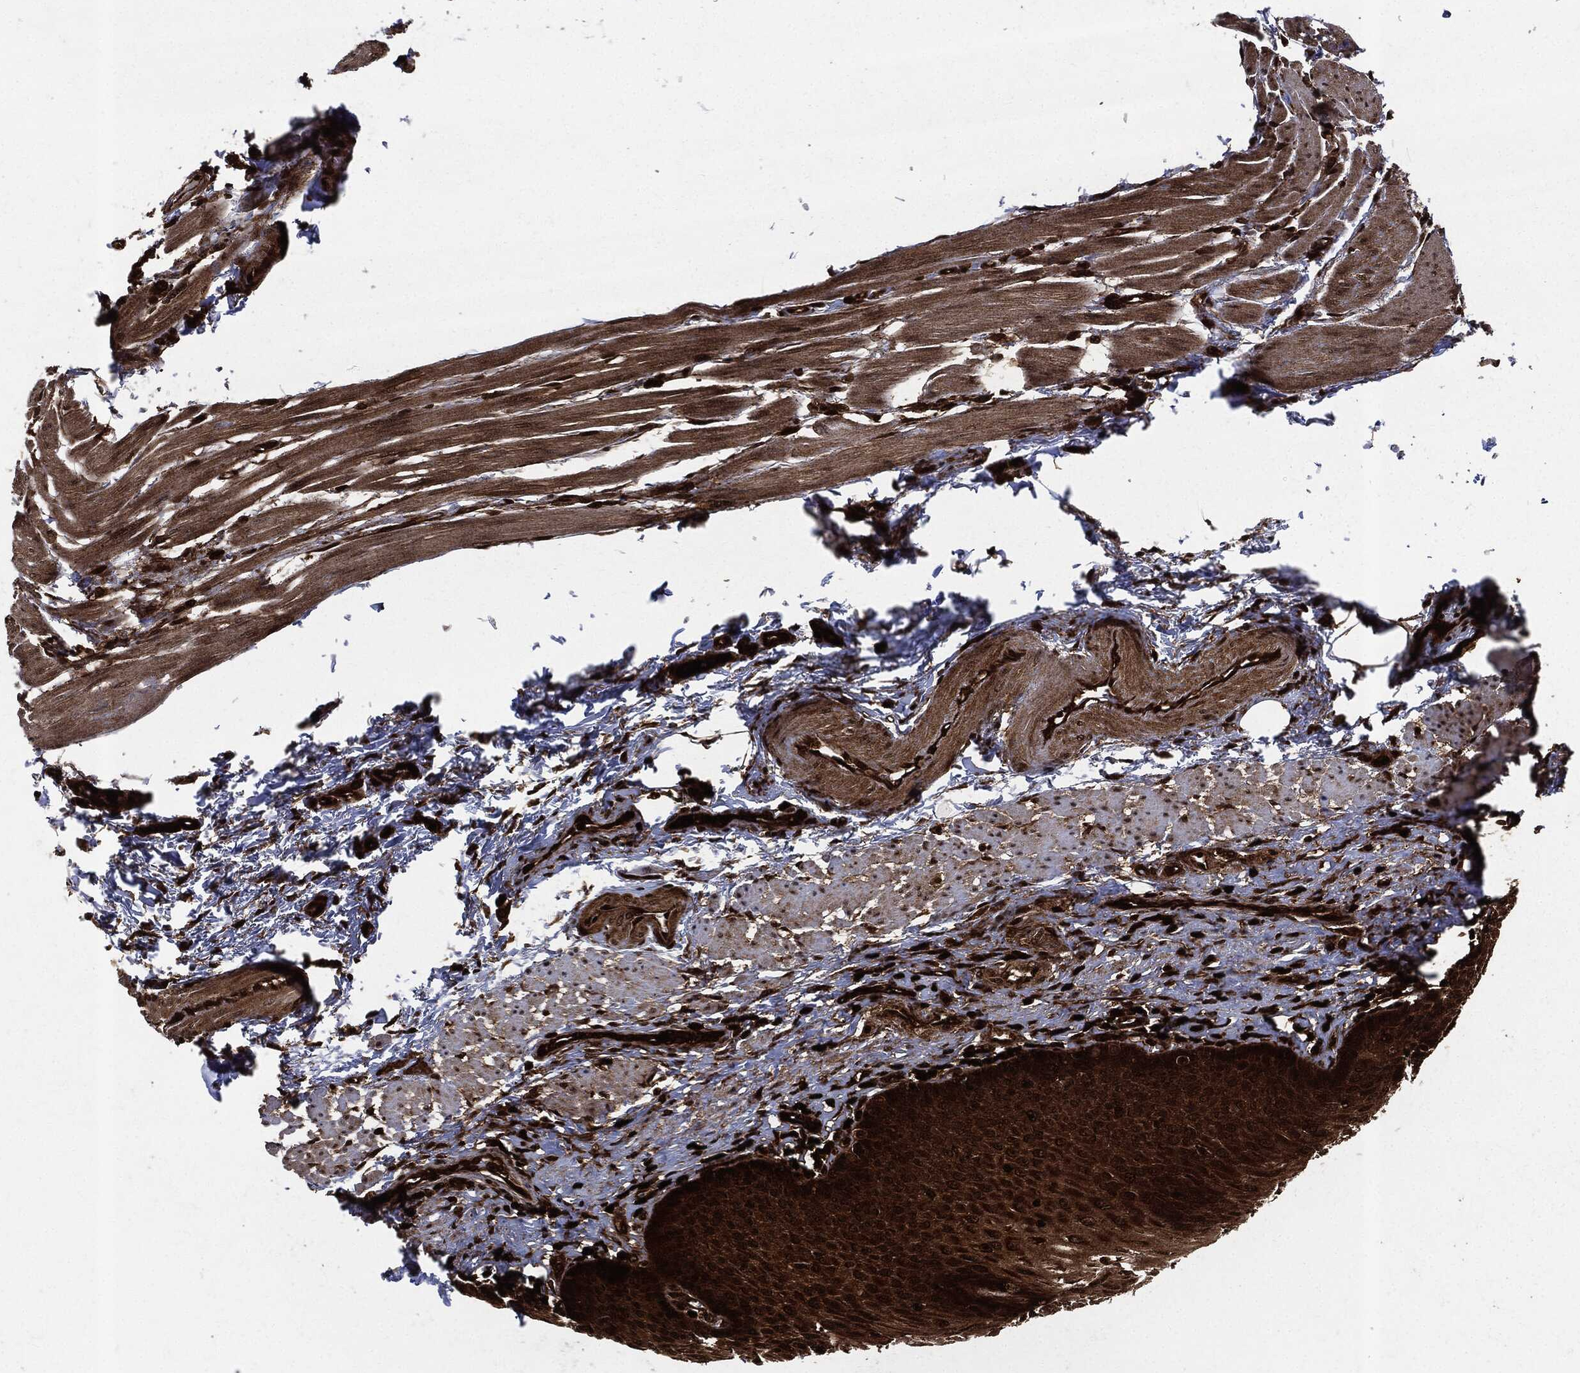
{"staining": {"intensity": "strong", "quantity": ">75%", "location": "cytoplasmic/membranous"}, "tissue": "esophagus", "cell_type": "Squamous epithelial cells", "image_type": "normal", "snomed": [{"axis": "morphology", "description": "Normal tissue, NOS"}, {"axis": "topography", "description": "Esophagus"}], "caption": "Immunohistochemical staining of unremarkable esophagus demonstrates high levels of strong cytoplasmic/membranous staining in about >75% of squamous epithelial cells. The protein of interest is stained brown, and the nuclei are stained in blue (DAB IHC with brightfield microscopy, high magnification).", "gene": "YWHAB", "patient": {"sex": "male", "age": 58}}